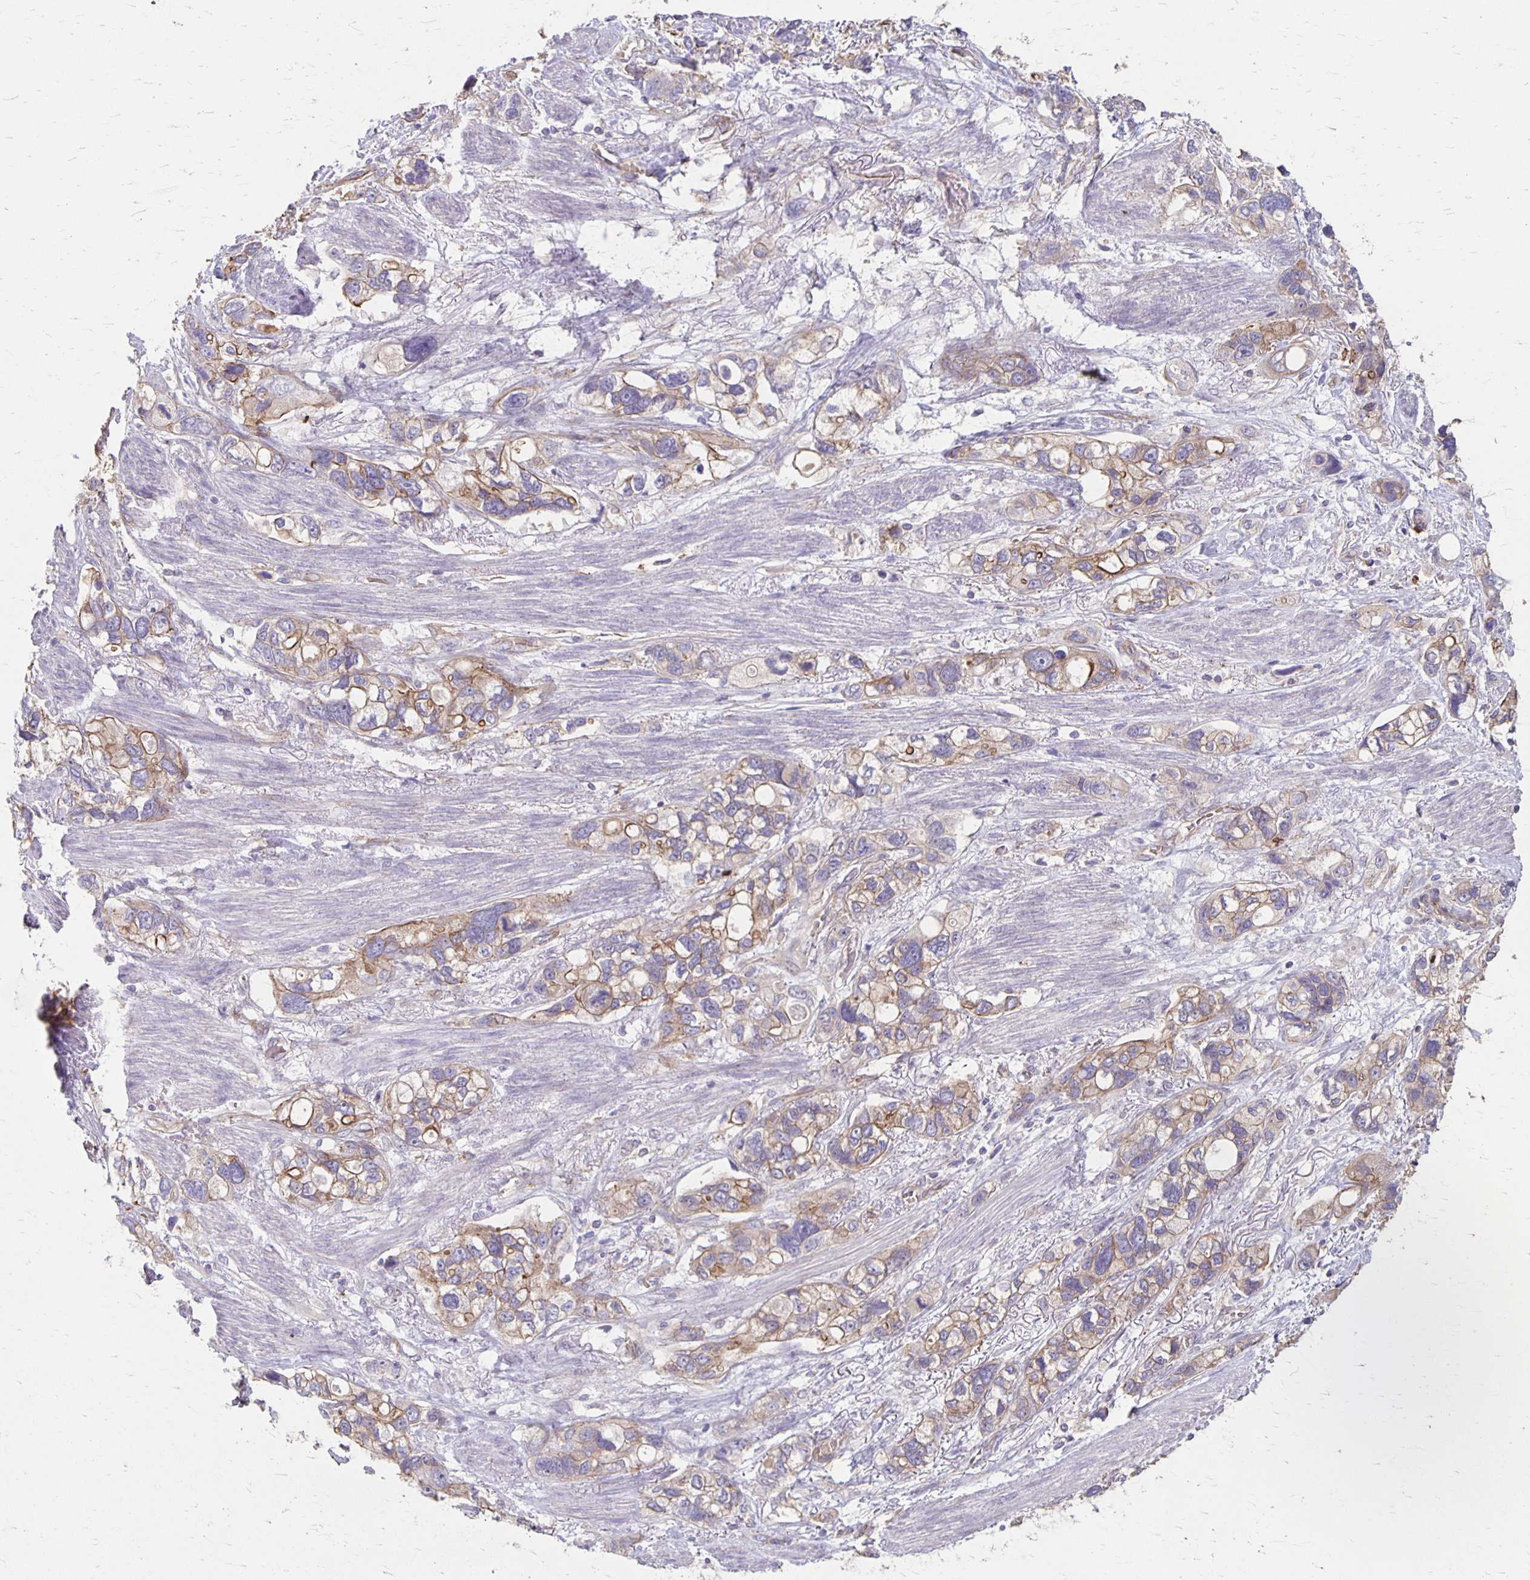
{"staining": {"intensity": "moderate", "quantity": ">75%", "location": "cytoplasmic/membranous"}, "tissue": "stomach cancer", "cell_type": "Tumor cells", "image_type": "cancer", "snomed": [{"axis": "morphology", "description": "Adenocarcinoma, NOS"}, {"axis": "topography", "description": "Stomach, upper"}], "caption": "Stomach cancer tissue displays moderate cytoplasmic/membranous positivity in about >75% of tumor cells", "gene": "PPP1R3E", "patient": {"sex": "female", "age": 81}}